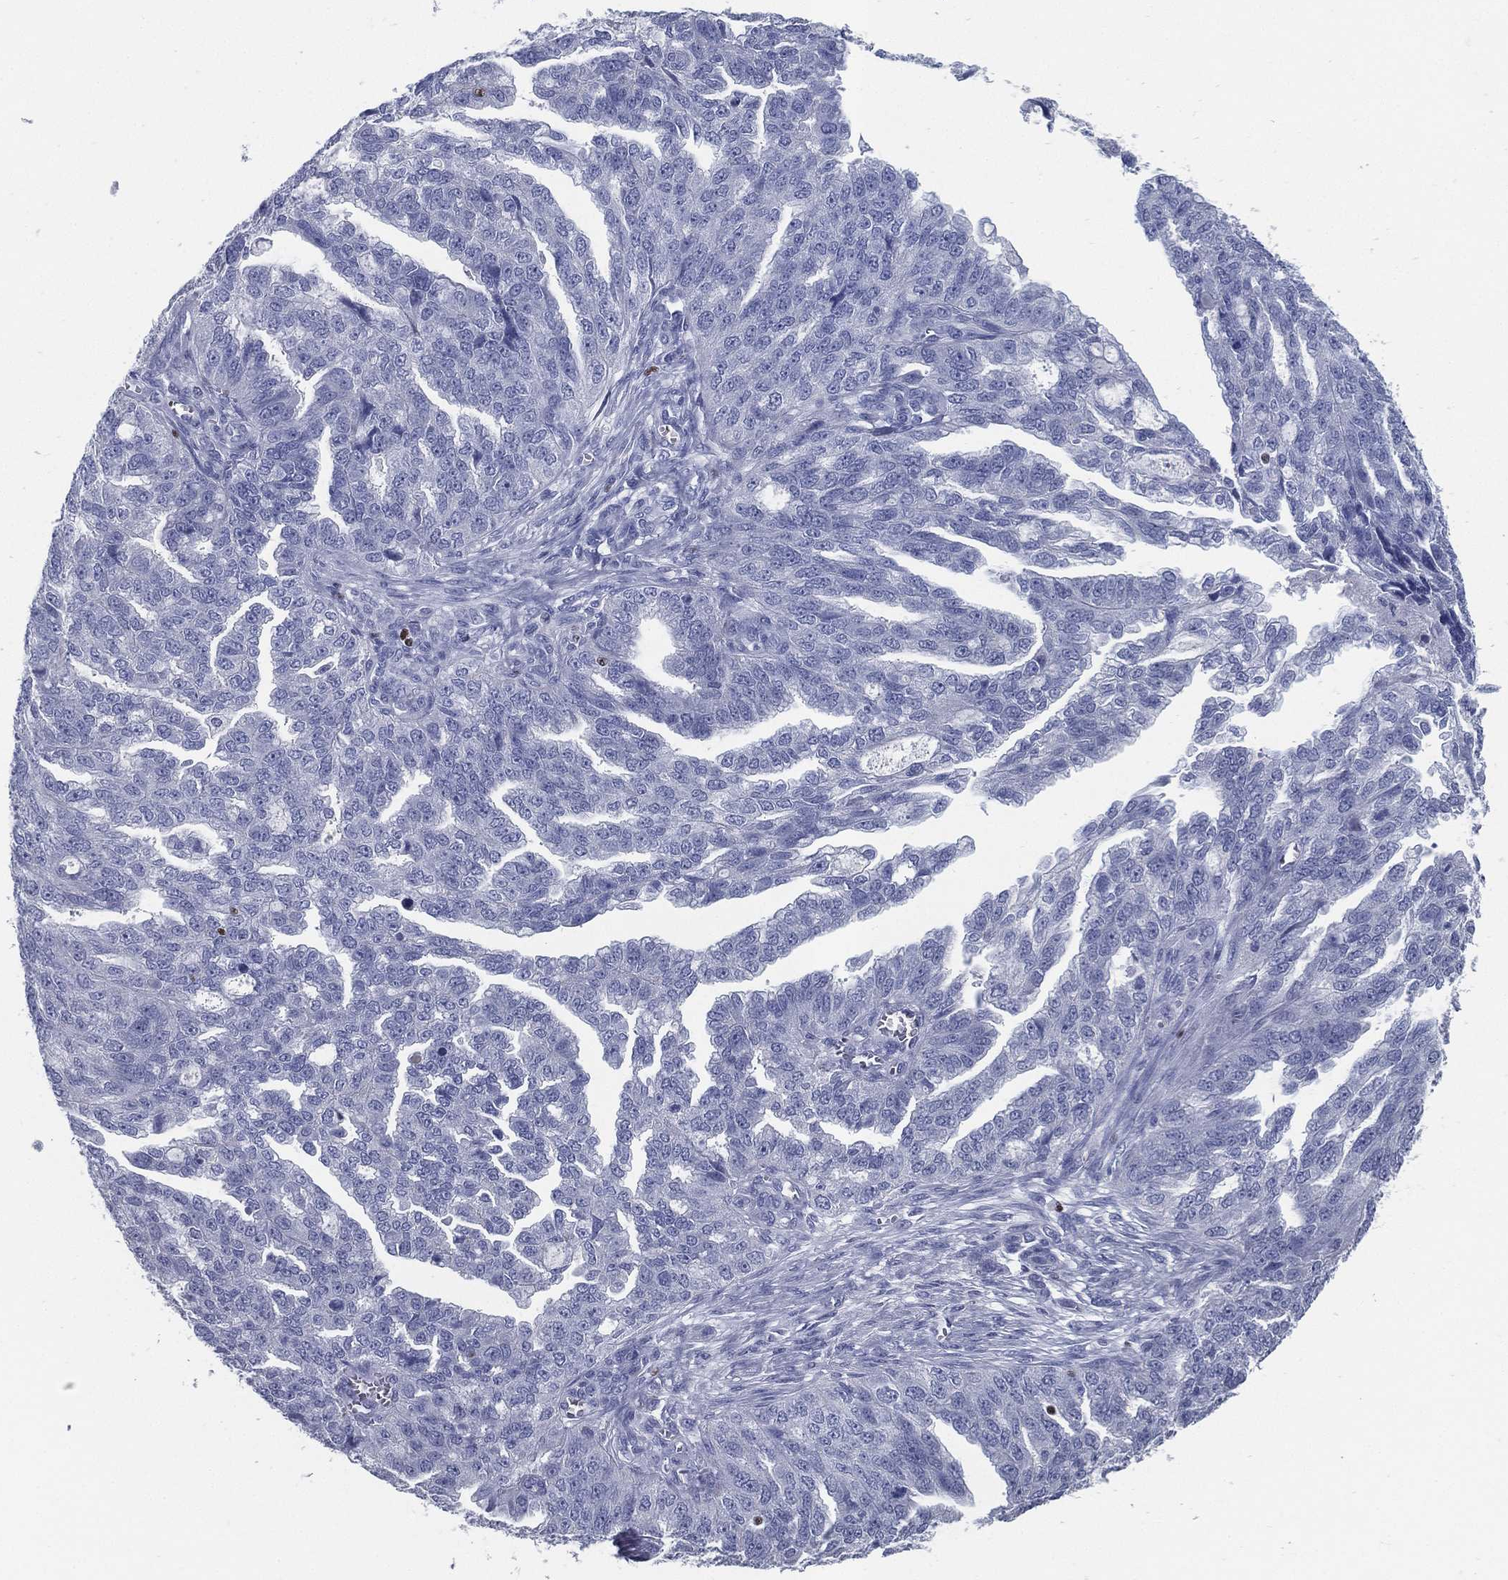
{"staining": {"intensity": "negative", "quantity": "none", "location": "none"}, "tissue": "ovarian cancer", "cell_type": "Tumor cells", "image_type": "cancer", "snomed": [{"axis": "morphology", "description": "Cystadenocarcinoma, serous, NOS"}, {"axis": "topography", "description": "Ovary"}], "caption": "DAB (3,3'-diaminobenzidine) immunohistochemical staining of ovarian serous cystadenocarcinoma displays no significant expression in tumor cells. The staining was performed using DAB to visualize the protein expression in brown, while the nuclei were stained in blue with hematoxylin (Magnification: 20x).", "gene": "PYHIN1", "patient": {"sex": "female", "age": 51}}